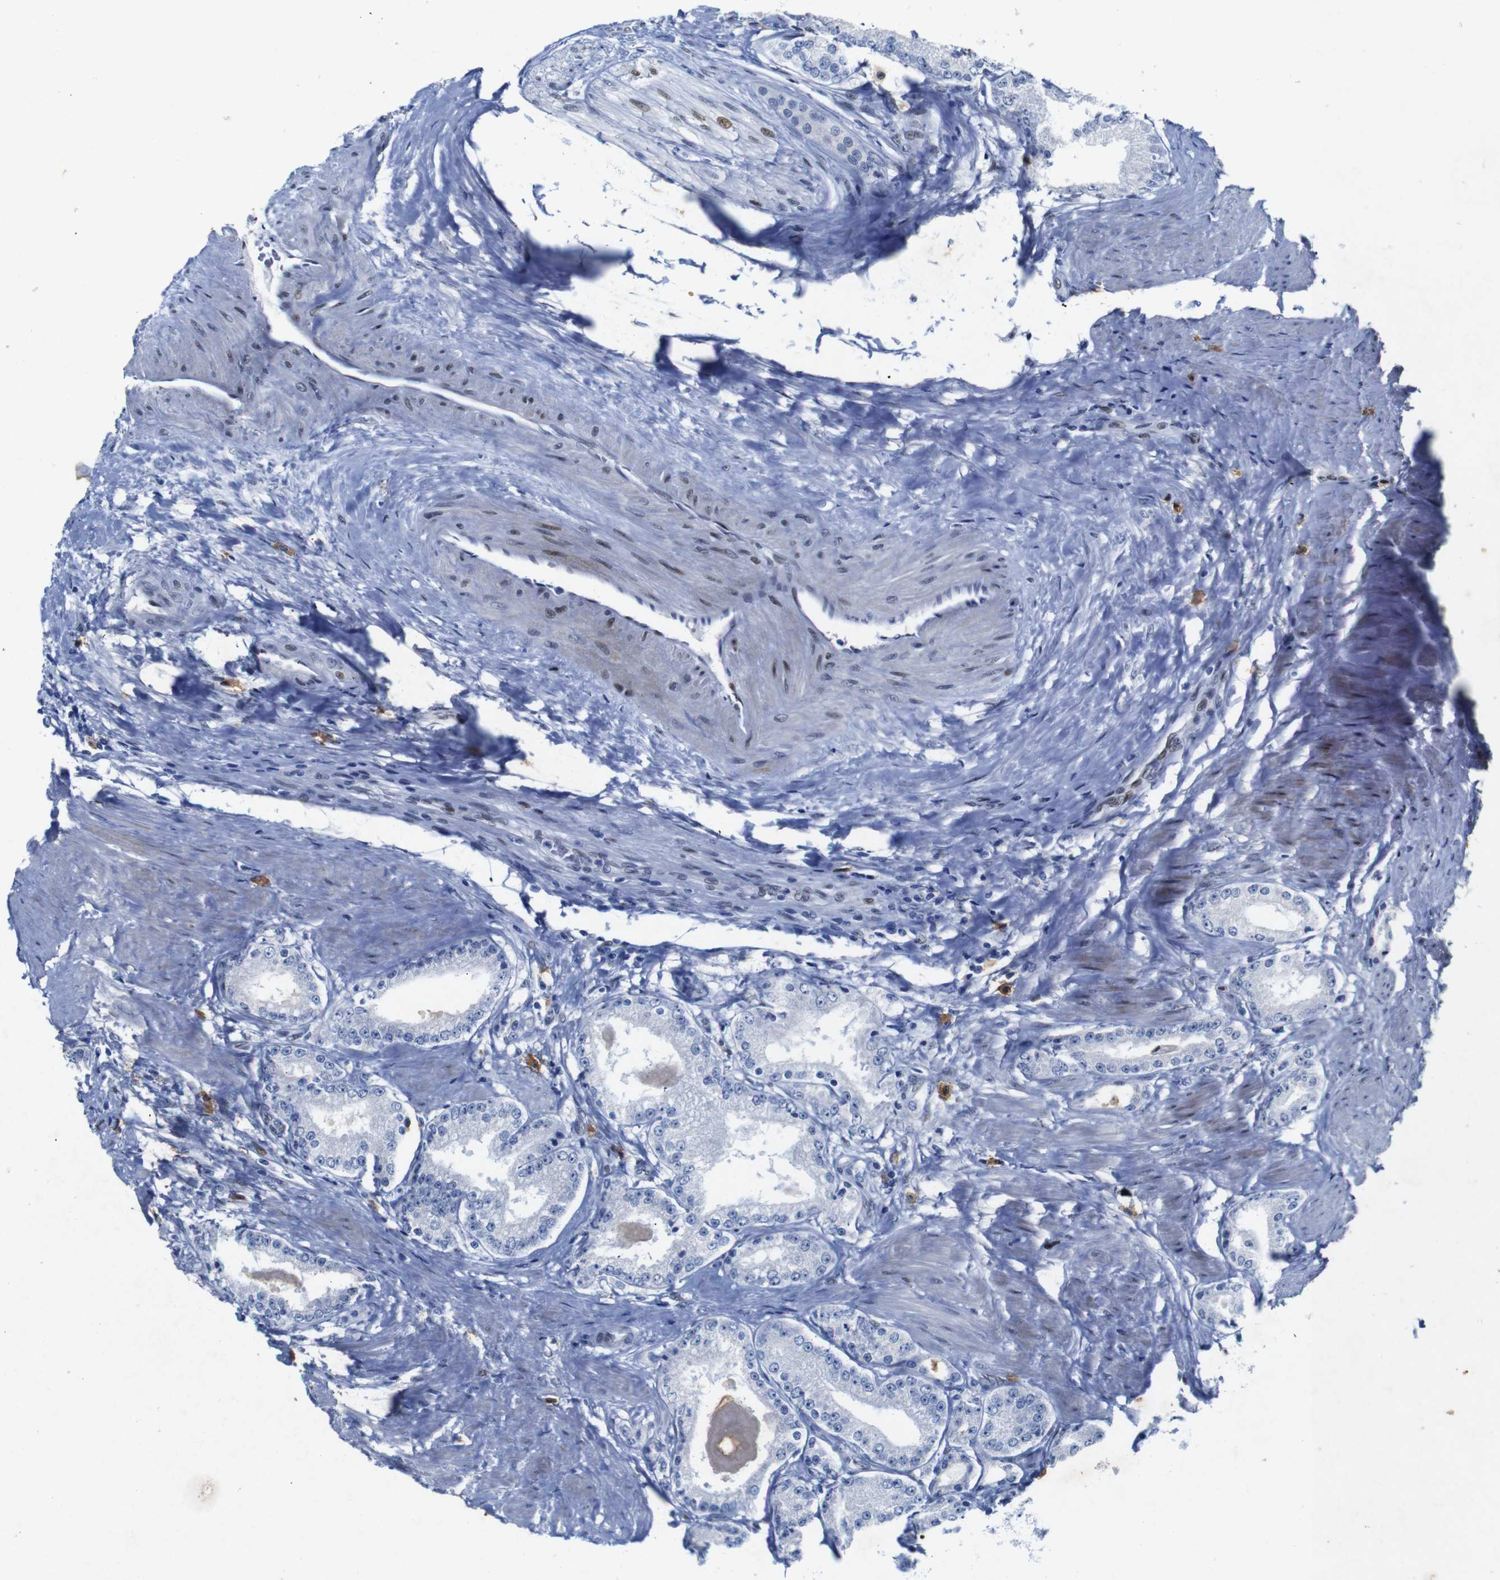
{"staining": {"intensity": "negative", "quantity": "none", "location": "none"}, "tissue": "prostate cancer", "cell_type": "Tumor cells", "image_type": "cancer", "snomed": [{"axis": "morphology", "description": "Adenocarcinoma, Low grade"}, {"axis": "topography", "description": "Prostate"}], "caption": "Immunohistochemical staining of adenocarcinoma (low-grade) (prostate) reveals no significant positivity in tumor cells.", "gene": "FOSL2", "patient": {"sex": "male", "age": 63}}